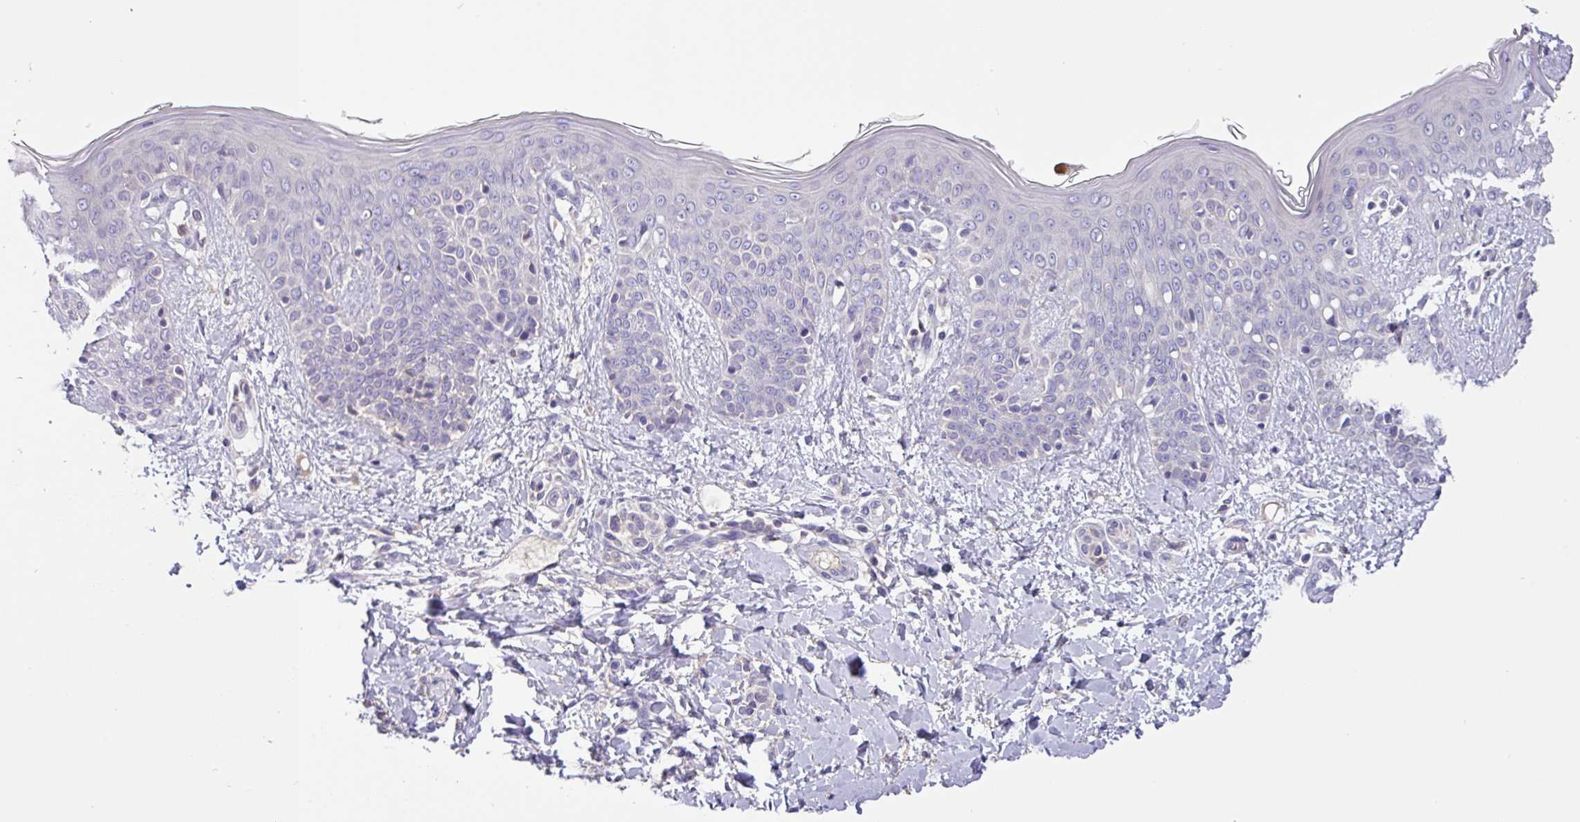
{"staining": {"intensity": "negative", "quantity": "none", "location": "none"}, "tissue": "skin", "cell_type": "Fibroblasts", "image_type": "normal", "snomed": [{"axis": "morphology", "description": "Normal tissue, NOS"}, {"axis": "topography", "description": "Skin"}], "caption": "Immunohistochemical staining of benign skin demonstrates no significant expression in fibroblasts. (DAB IHC, high magnification).", "gene": "SFTPB", "patient": {"sex": "male", "age": 16}}